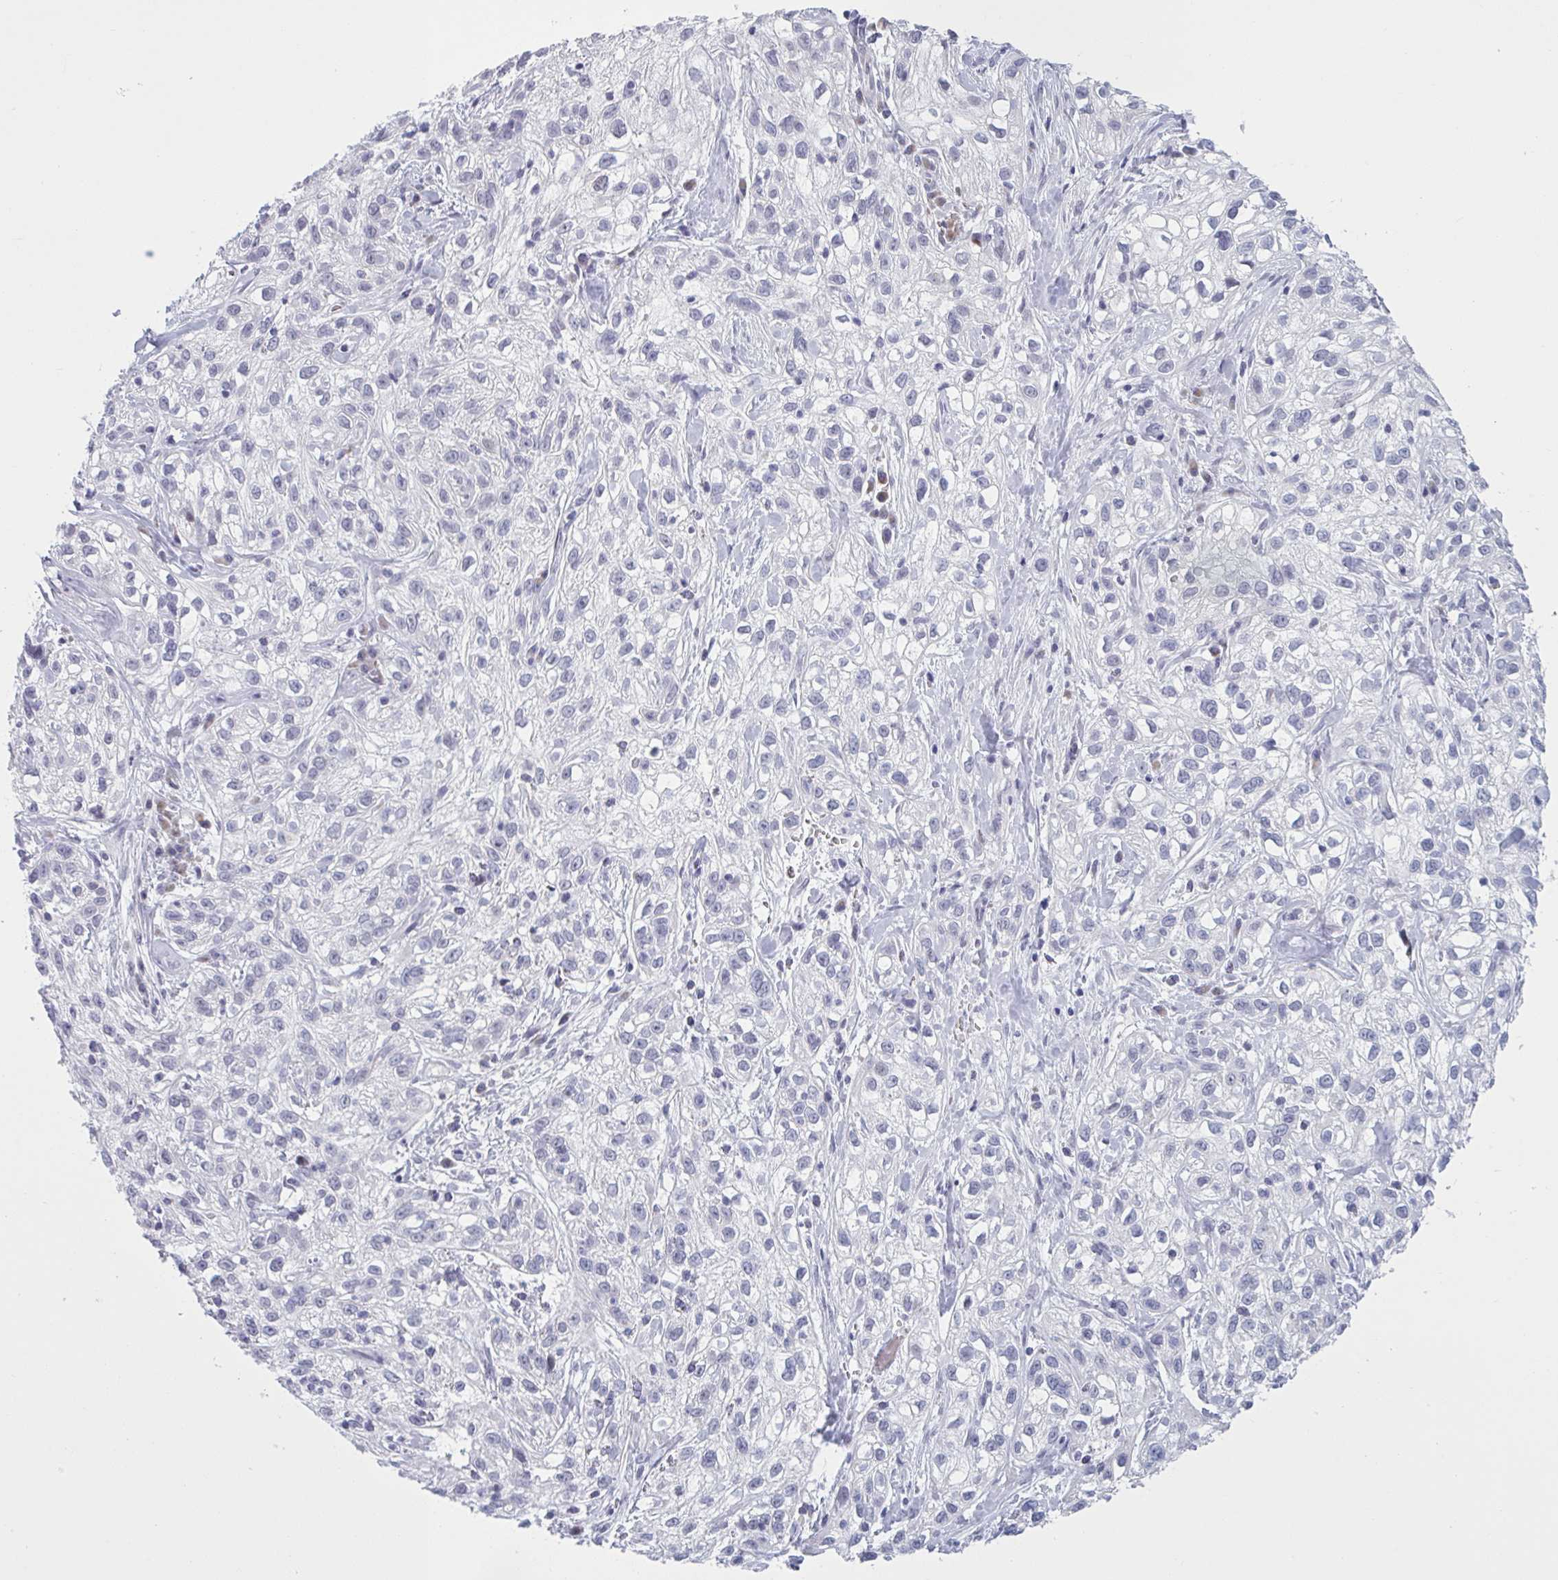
{"staining": {"intensity": "negative", "quantity": "none", "location": "none"}, "tissue": "skin cancer", "cell_type": "Tumor cells", "image_type": "cancer", "snomed": [{"axis": "morphology", "description": "Squamous cell carcinoma, NOS"}, {"axis": "topography", "description": "Skin"}], "caption": "IHC of human skin cancer shows no staining in tumor cells.", "gene": "HSD11B2", "patient": {"sex": "male", "age": 82}}